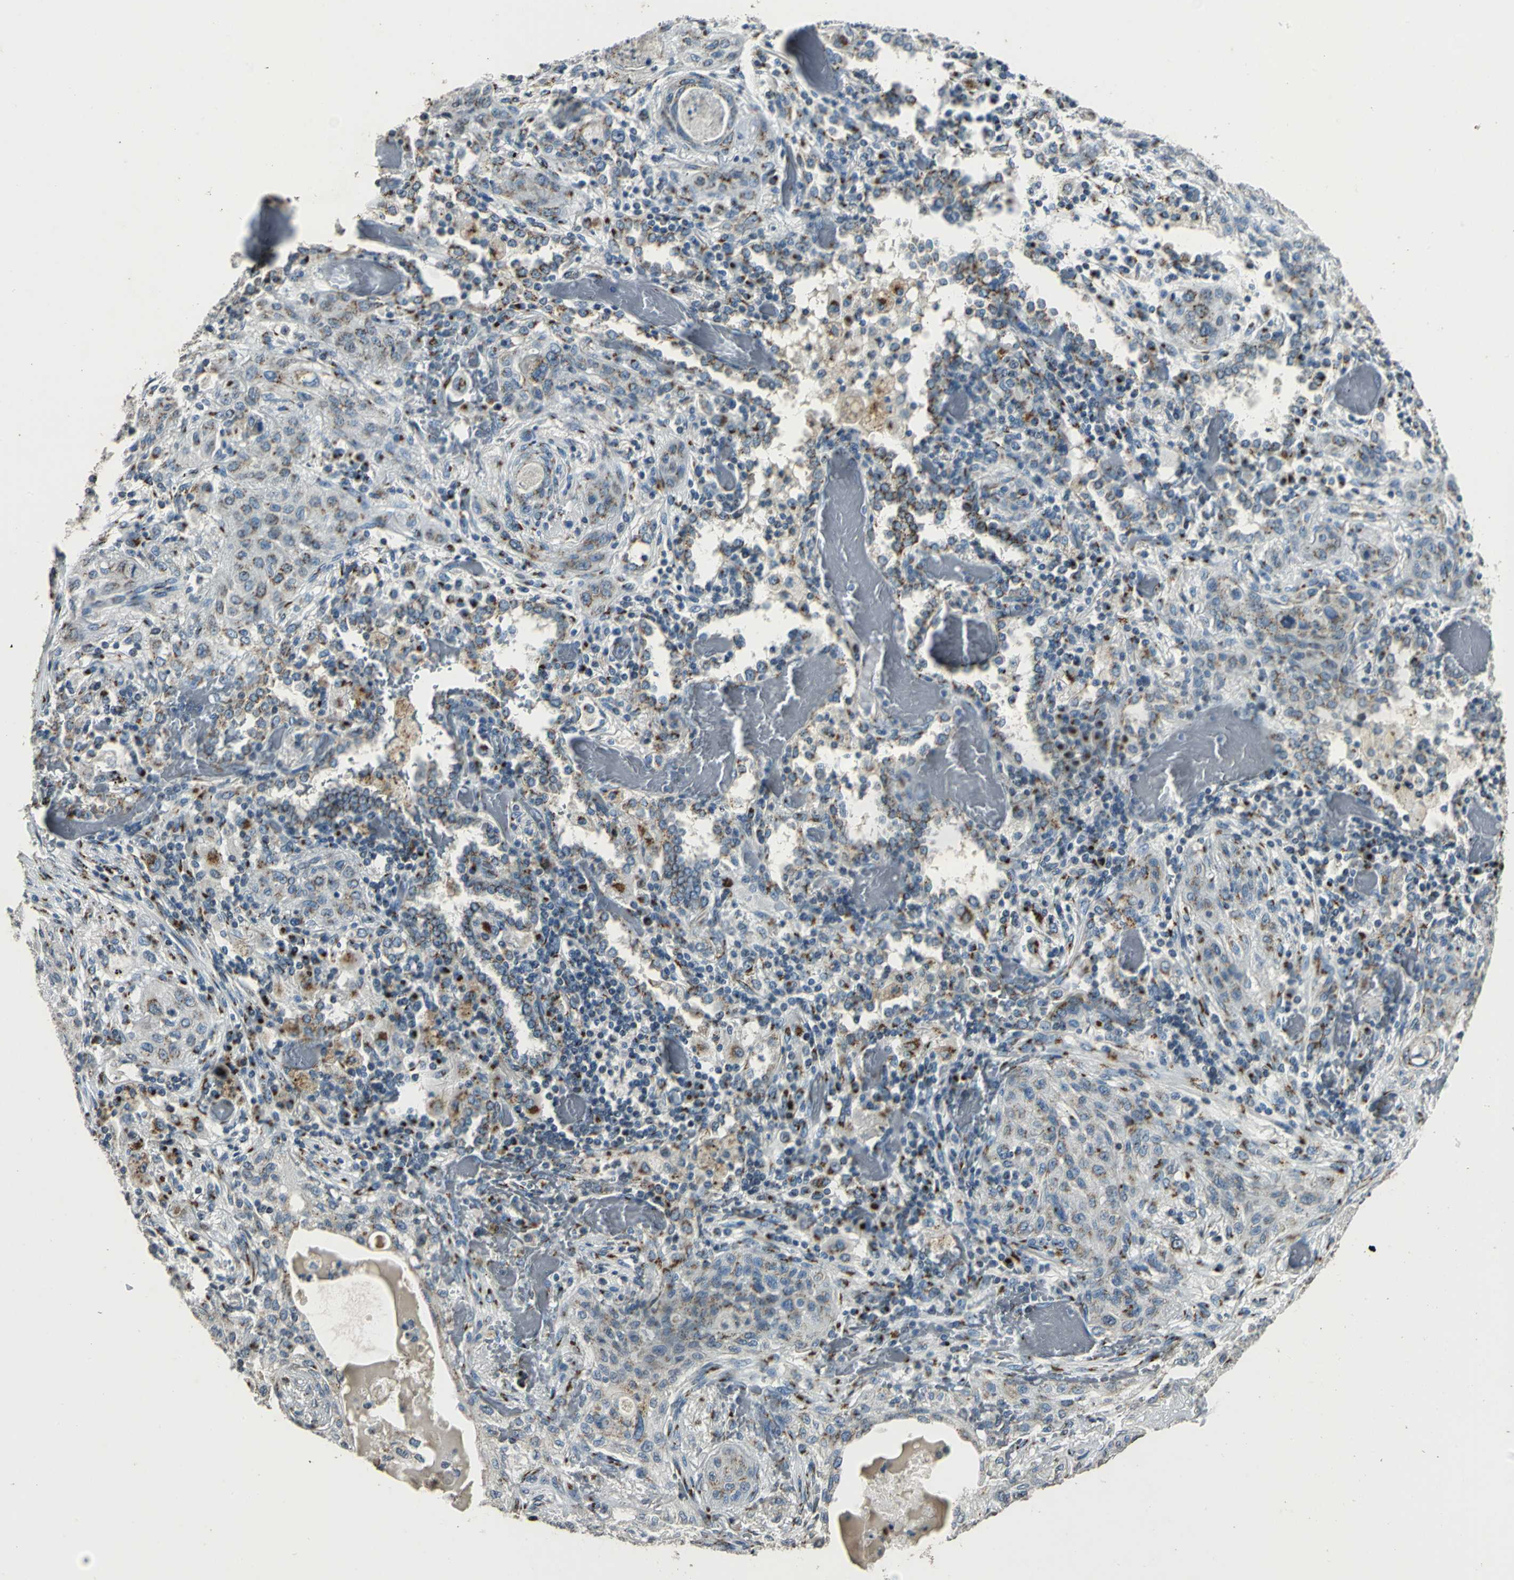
{"staining": {"intensity": "weak", "quantity": "25%-75%", "location": "cytoplasmic/membranous"}, "tissue": "lung cancer", "cell_type": "Tumor cells", "image_type": "cancer", "snomed": [{"axis": "morphology", "description": "Squamous cell carcinoma, NOS"}, {"axis": "topography", "description": "Lung"}], "caption": "Human lung cancer stained with a protein marker reveals weak staining in tumor cells.", "gene": "TMEM115", "patient": {"sex": "female", "age": 47}}